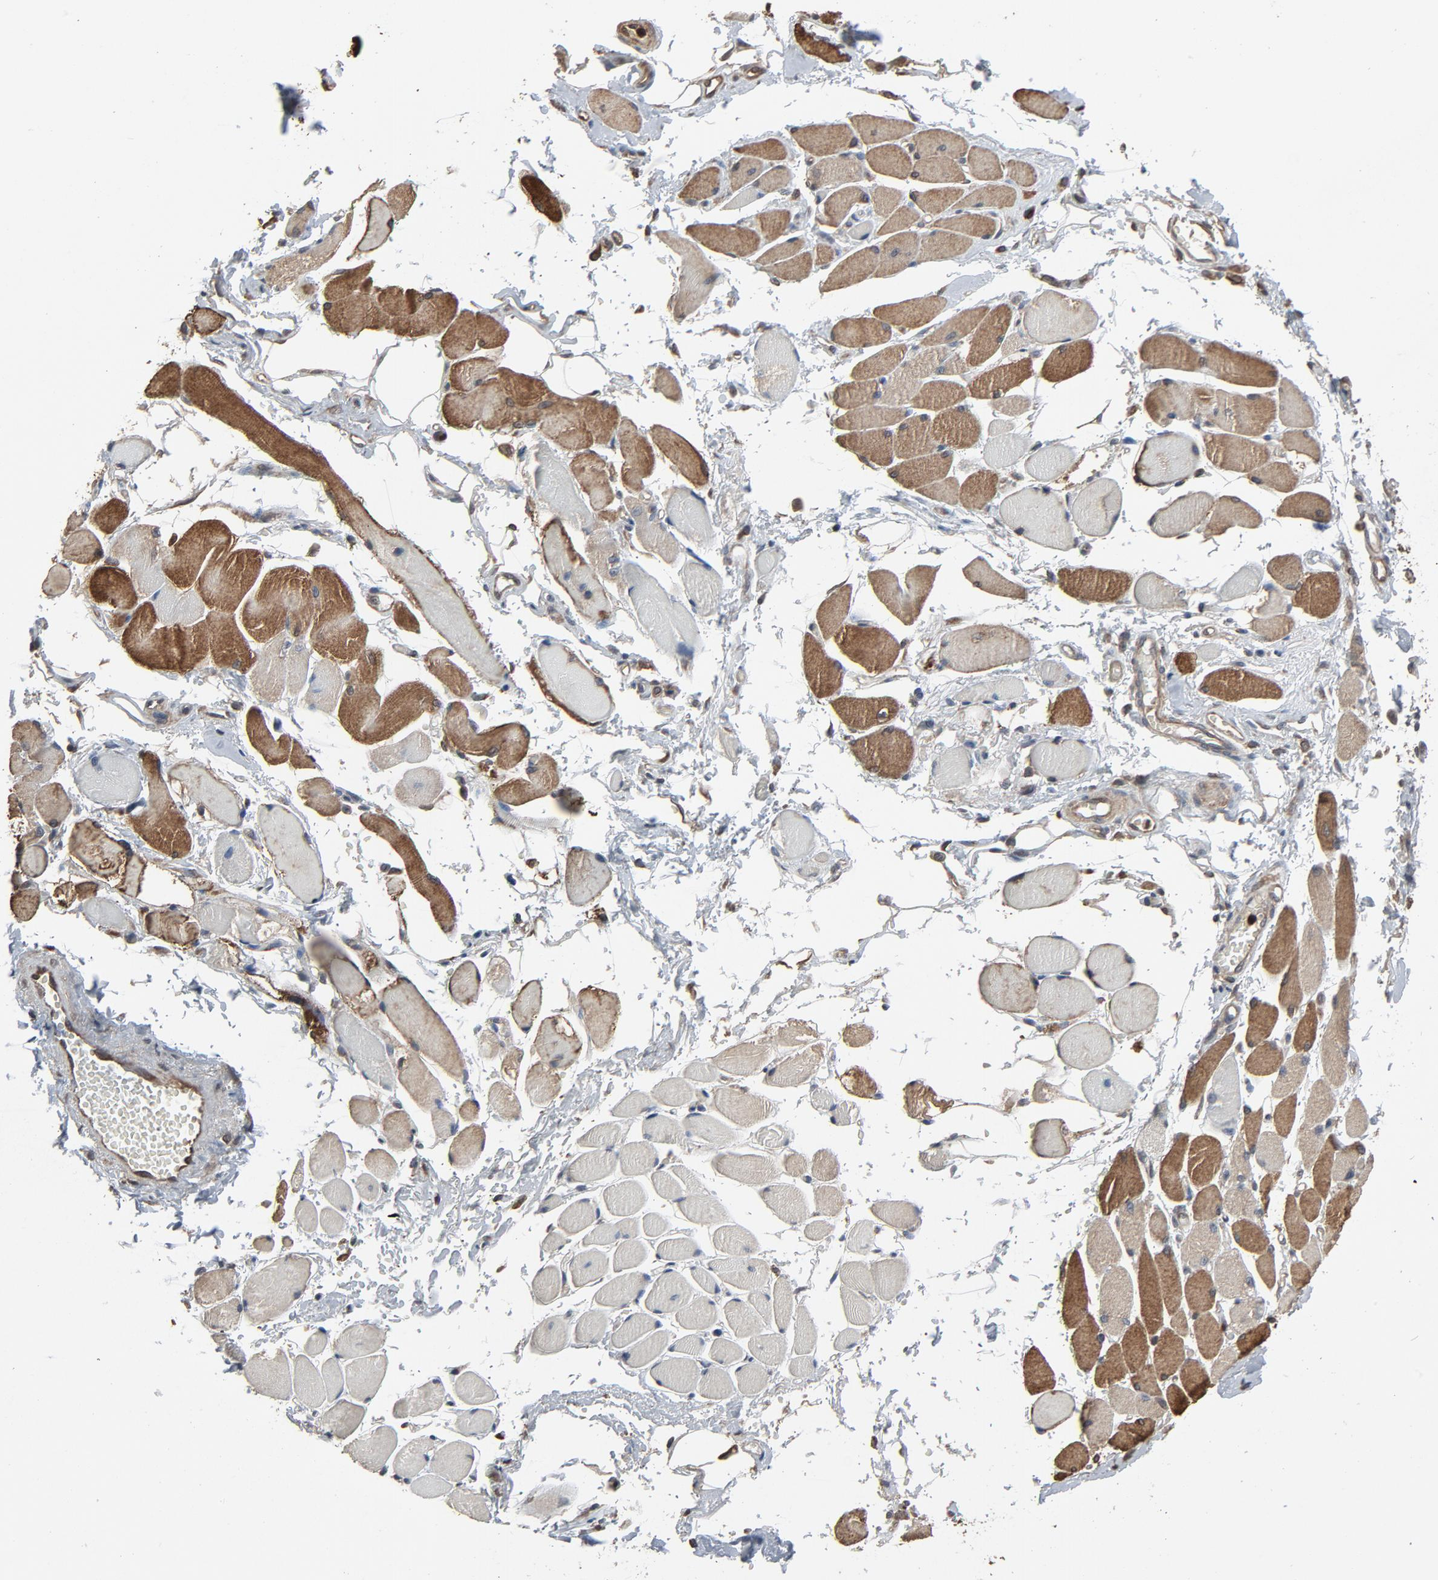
{"staining": {"intensity": "moderate", "quantity": ">75%", "location": "cytoplasmic/membranous,nuclear"}, "tissue": "adipose tissue", "cell_type": "Adipocytes", "image_type": "normal", "snomed": [{"axis": "morphology", "description": "Normal tissue, NOS"}, {"axis": "morphology", "description": "Squamous cell carcinoma, NOS"}, {"axis": "topography", "description": "Skeletal muscle"}, {"axis": "topography", "description": "Soft tissue"}, {"axis": "topography", "description": "Oral tissue"}], "caption": "Adipocytes demonstrate medium levels of moderate cytoplasmic/membranous,nuclear staining in about >75% of cells in unremarkable adipose tissue.", "gene": "UBE2D1", "patient": {"sex": "male", "age": 54}}